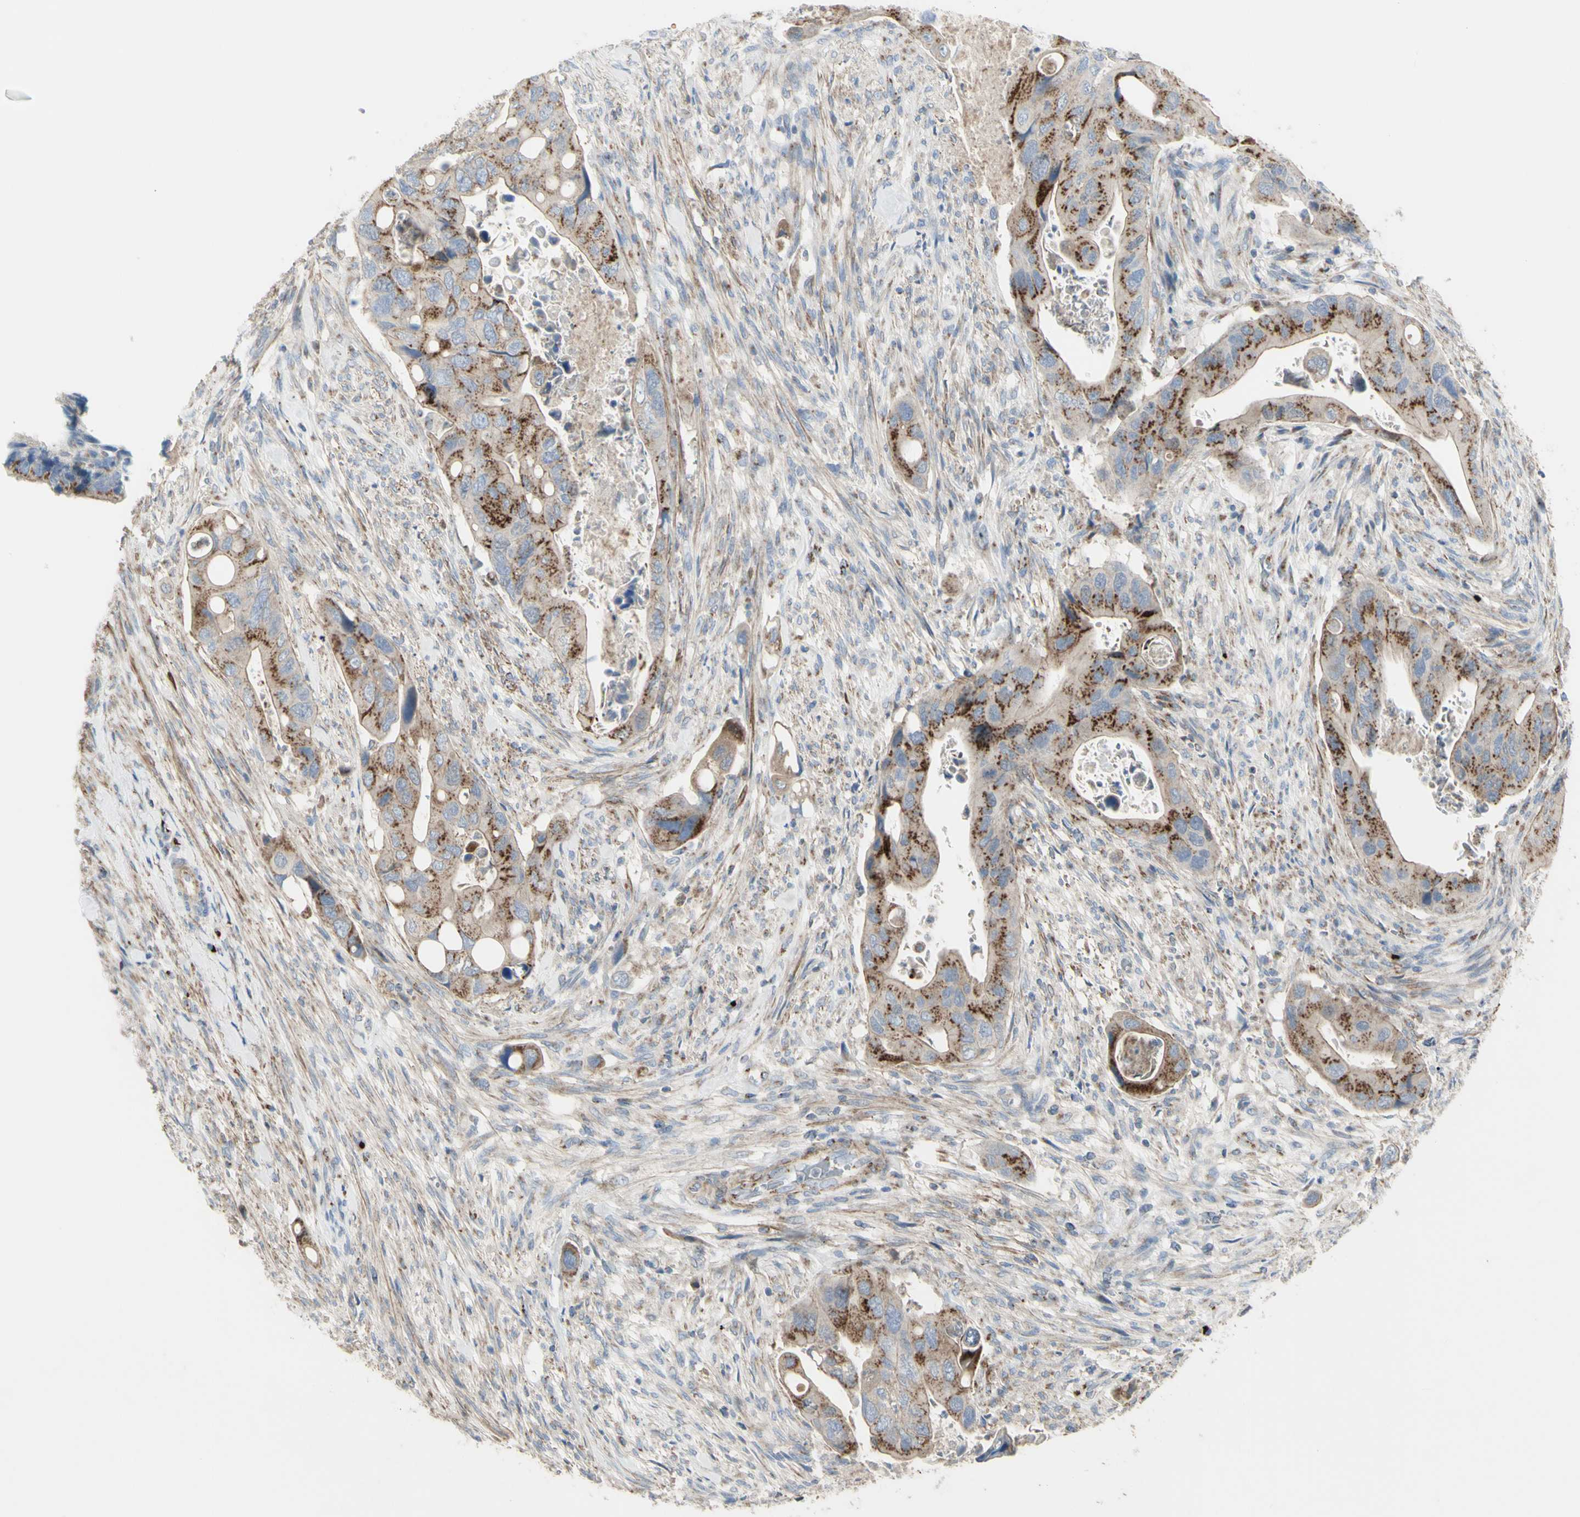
{"staining": {"intensity": "moderate", "quantity": ">75%", "location": "cytoplasmic/membranous"}, "tissue": "colorectal cancer", "cell_type": "Tumor cells", "image_type": "cancer", "snomed": [{"axis": "morphology", "description": "Adenocarcinoma, NOS"}, {"axis": "topography", "description": "Rectum"}], "caption": "Immunohistochemical staining of colorectal adenocarcinoma demonstrates medium levels of moderate cytoplasmic/membranous protein expression in approximately >75% of tumor cells. The staining was performed using DAB (3,3'-diaminobenzidine), with brown indicating positive protein expression. Nuclei are stained blue with hematoxylin.", "gene": "B4GALT3", "patient": {"sex": "female", "age": 57}}